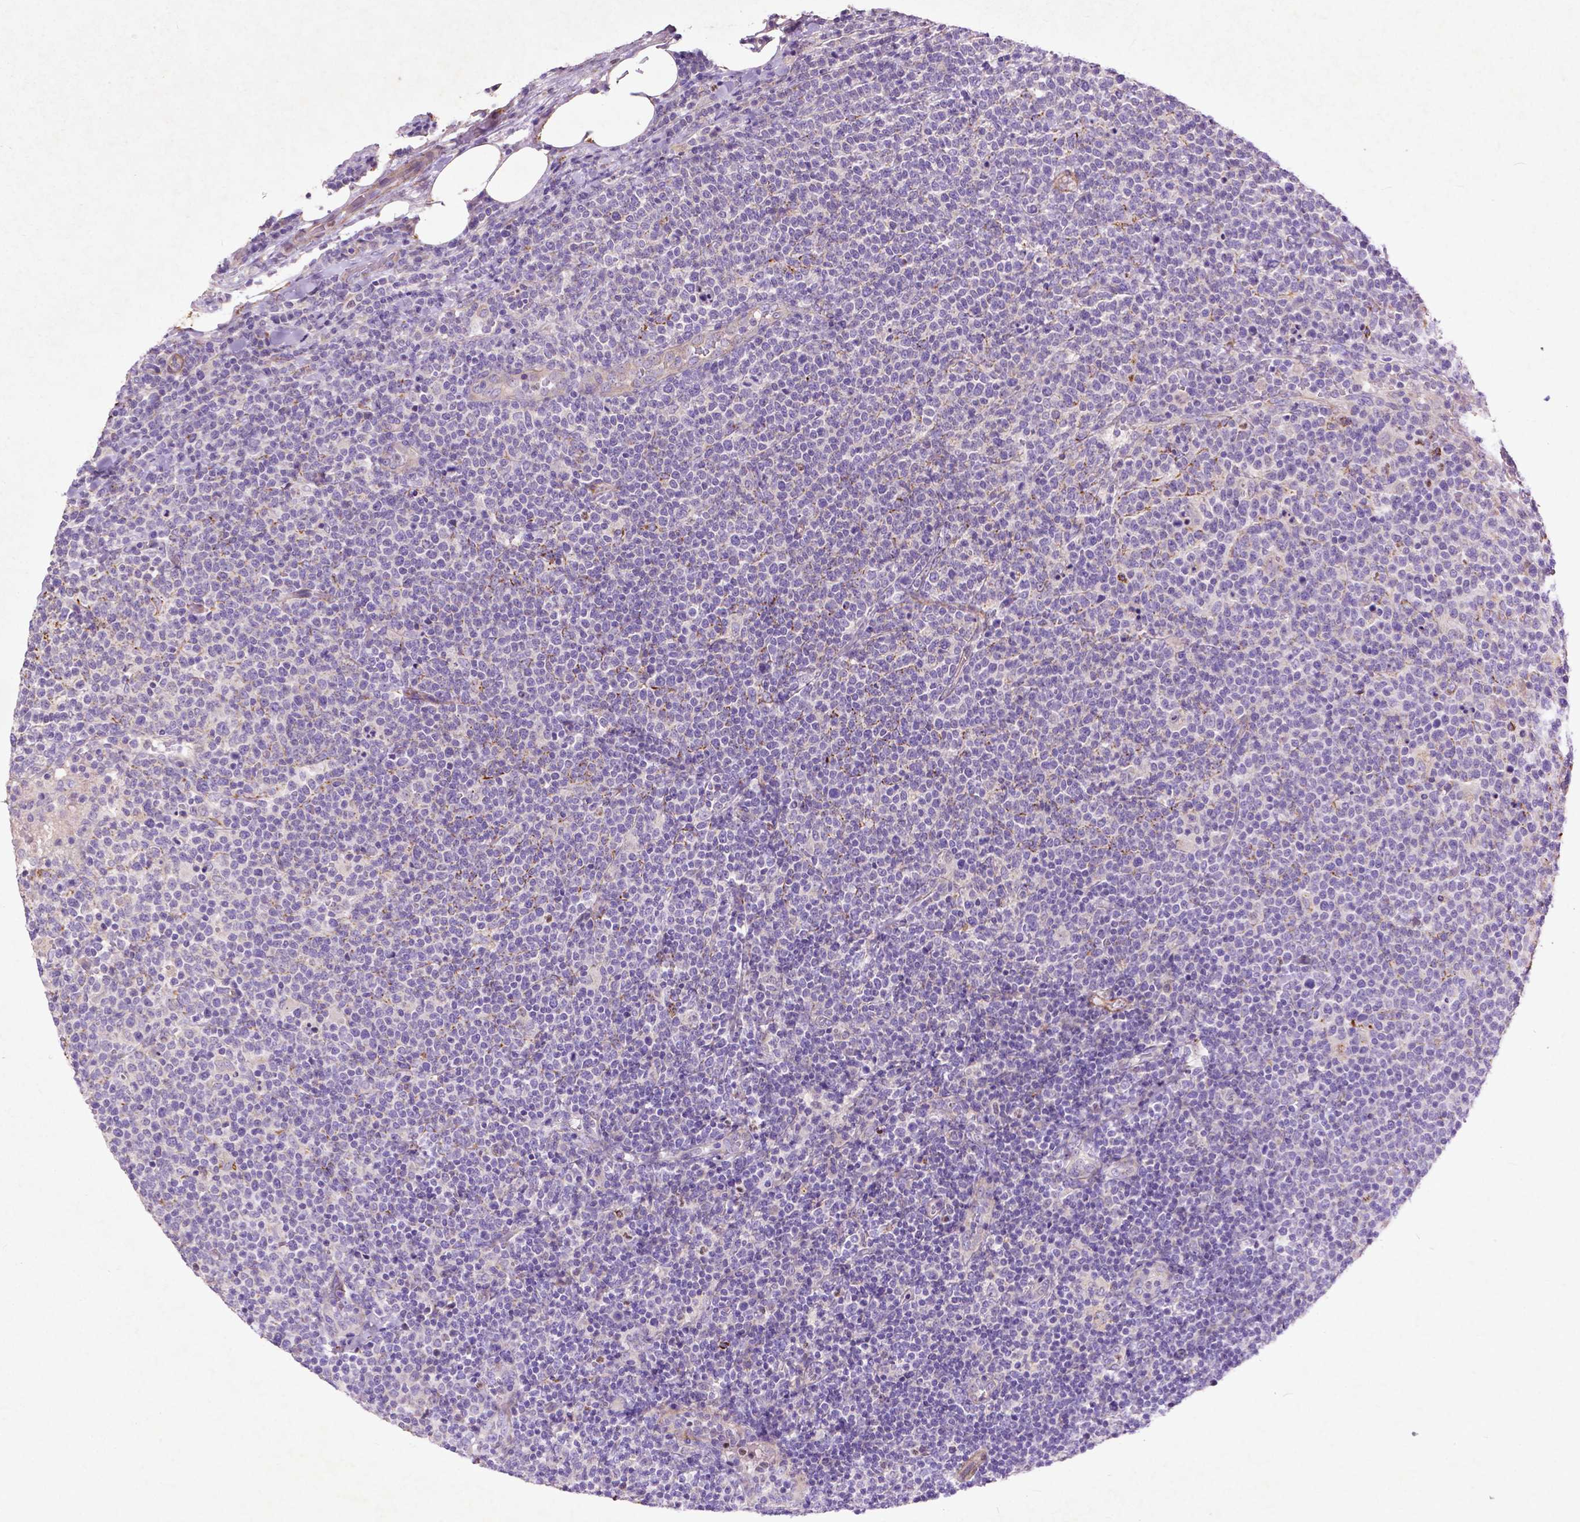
{"staining": {"intensity": "negative", "quantity": "none", "location": "none"}, "tissue": "lymphoma", "cell_type": "Tumor cells", "image_type": "cancer", "snomed": [{"axis": "morphology", "description": "Malignant lymphoma, non-Hodgkin's type, High grade"}, {"axis": "topography", "description": "Lymph node"}], "caption": "Lymphoma was stained to show a protein in brown. There is no significant expression in tumor cells. Nuclei are stained in blue.", "gene": "THEGL", "patient": {"sex": "male", "age": 61}}